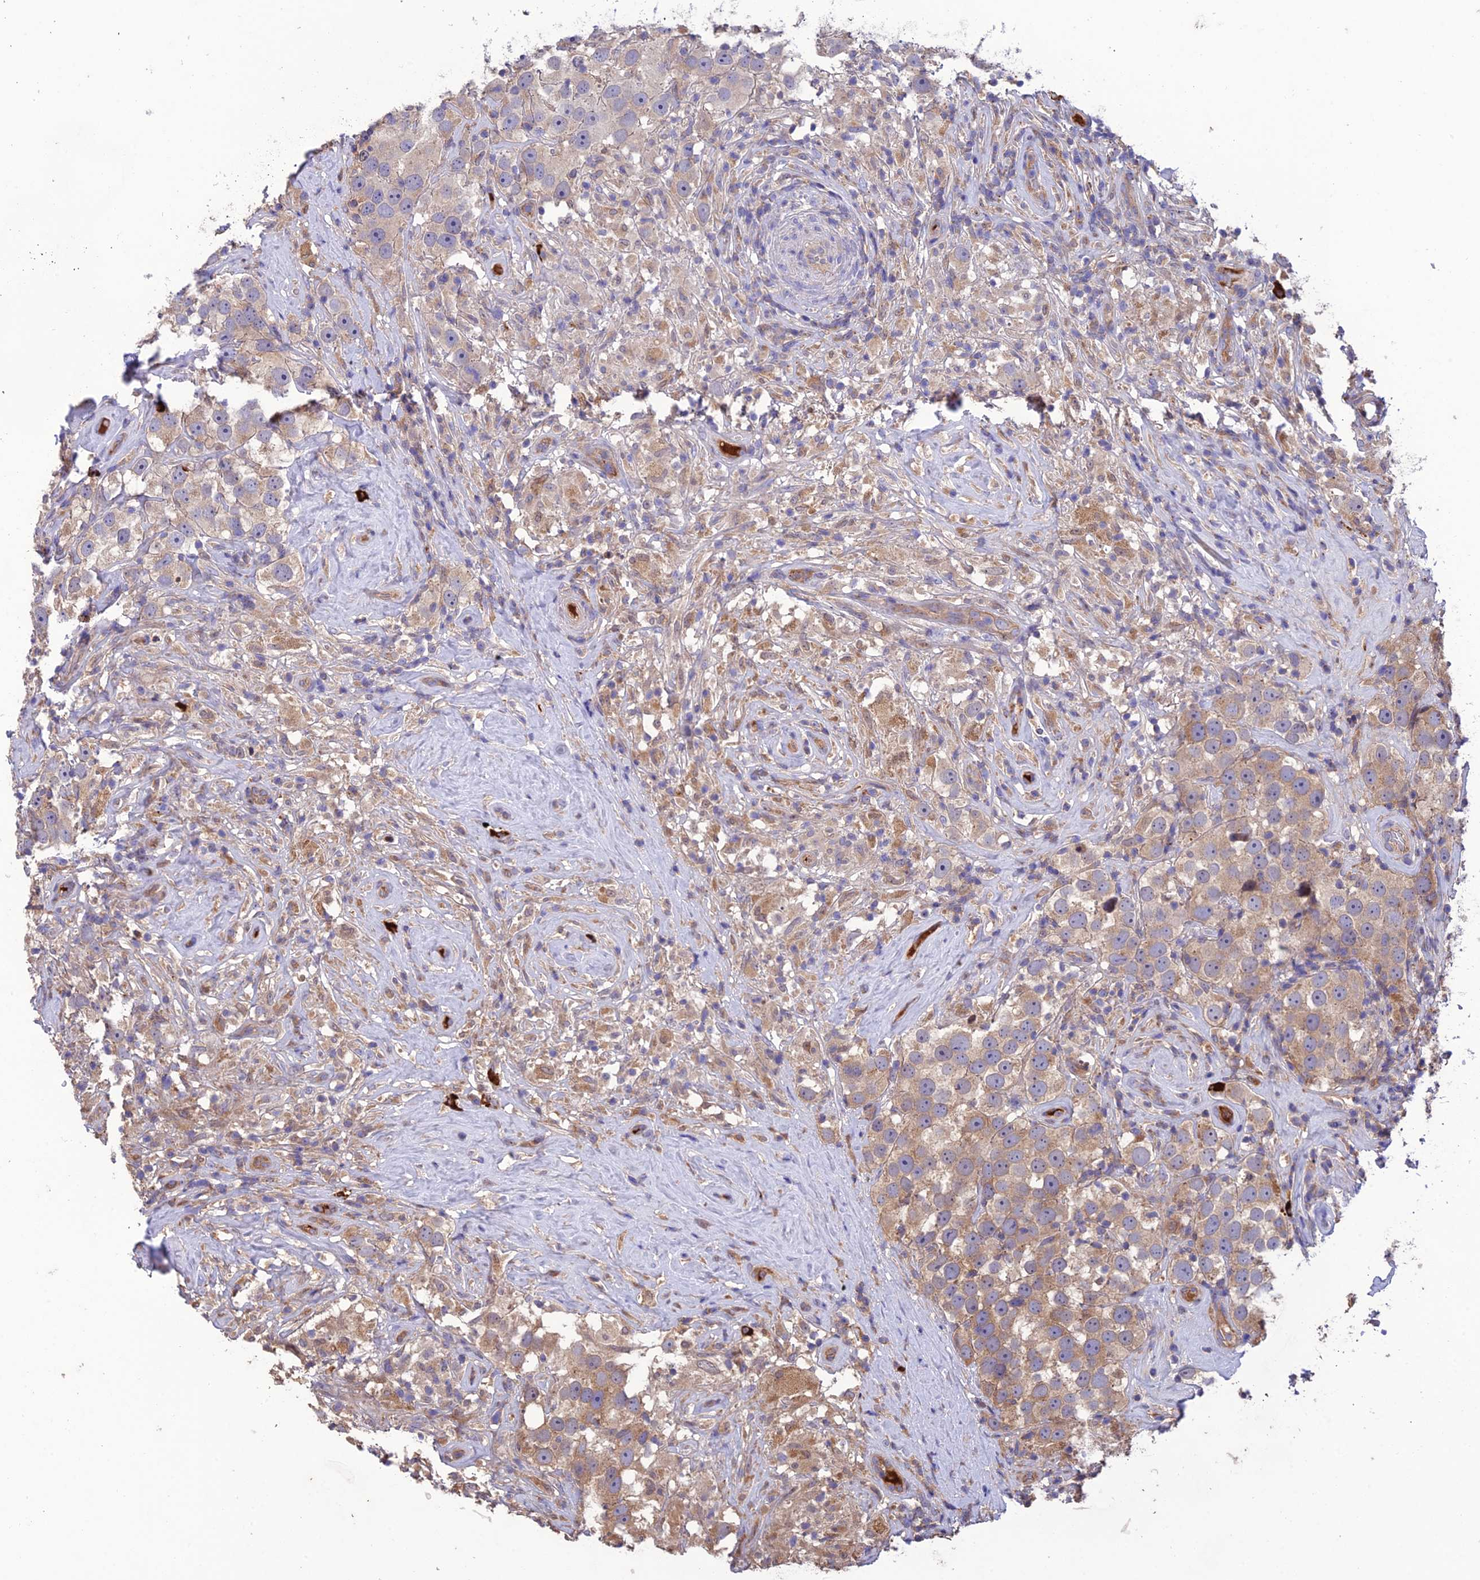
{"staining": {"intensity": "moderate", "quantity": "<25%", "location": "cytoplasmic/membranous"}, "tissue": "testis cancer", "cell_type": "Tumor cells", "image_type": "cancer", "snomed": [{"axis": "morphology", "description": "Seminoma, NOS"}, {"axis": "topography", "description": "Testis"}], "caption": "The immunohistochemical stain highlights moderate cytoplasmic/membranous staining in tumor cells of seminoma (testis) tissue.", "gene": "MIOS", "patient": {"sex": "male", "age": 49}}